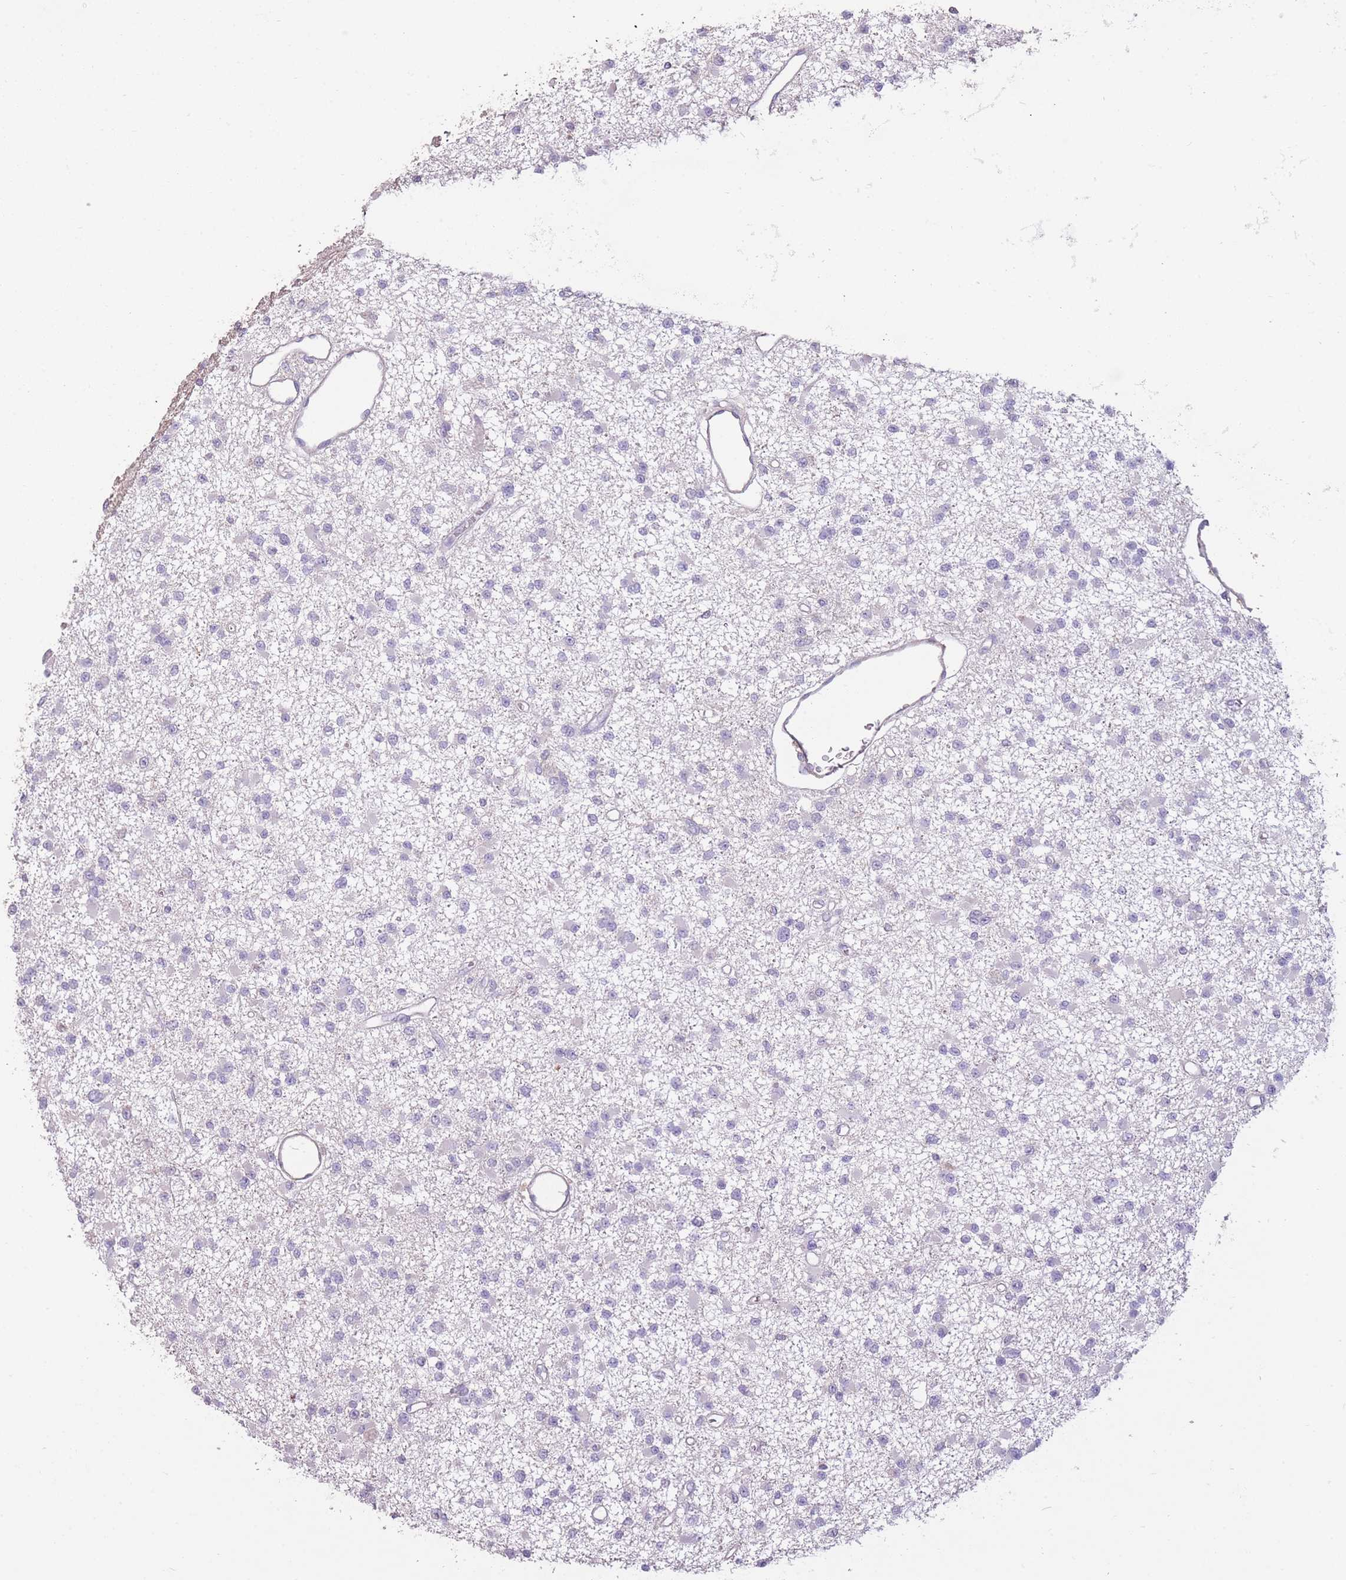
{"staining": {"intensity": "negative", "quantity": "none", "location": "none"}, "tissue": "glioma", "cell_type": "Tumor cells", "image_type": "cancer", "snomed": [{"axis": "morphology", "description": "Glioma, malignant, Low grade"}, {"axis": "topography", "description": "Brain"}], "caption": "IHC of low-grade glioma (malignant) demonstrates no positivity in tumor cells. The staining was performed using DAB (3,3'-diaminobenzidine) to visualize the protein expression in brown, while the nuclei were stained in blue with hematoxylin (Magnification: 20x).", "gene": "RSPH10B", "patient": {"sex": "female", "age": 22}}